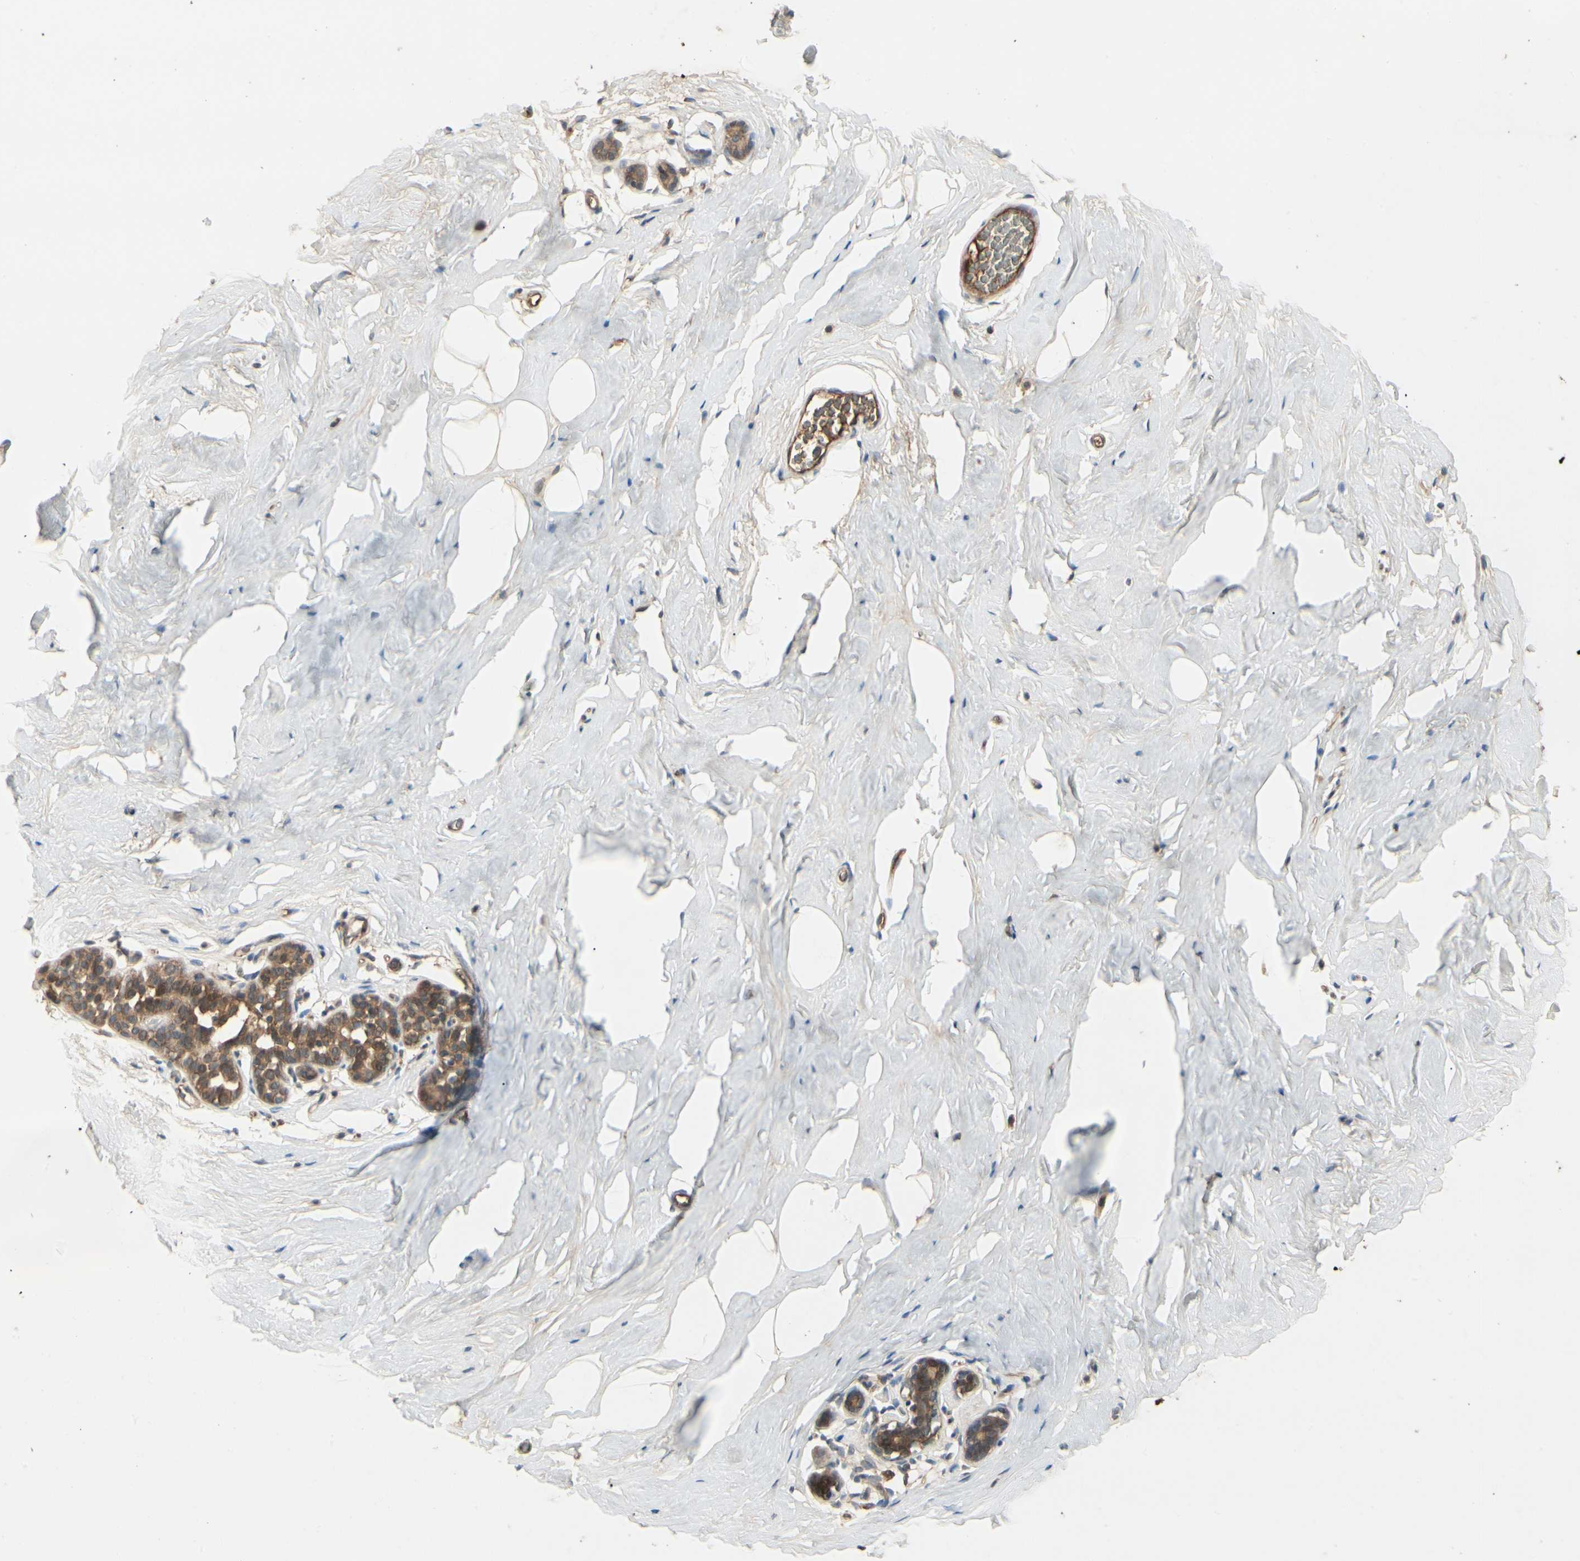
{"staining": {"intensity": "weak", "quantity": "25%-75%", "location": "cytoplasmic/membranous"}, "tissue": "breast", "cell_type": "Adipocytes", "image_type": "normal", "snomed": [{"axis": "morphology", "description": "Normal tissue, NOS"}, {"axis": "topography", "description": "Breast"}], "caption": "The image shows a brown stain indicating the presence of a protein in the cytoplasmic/membranous of adipocytes in breast. (Brightfield microscopy of DAB IHC at high magnification).", "gene": "RNF14", "patient": {"sex": "female", "age": 75}}